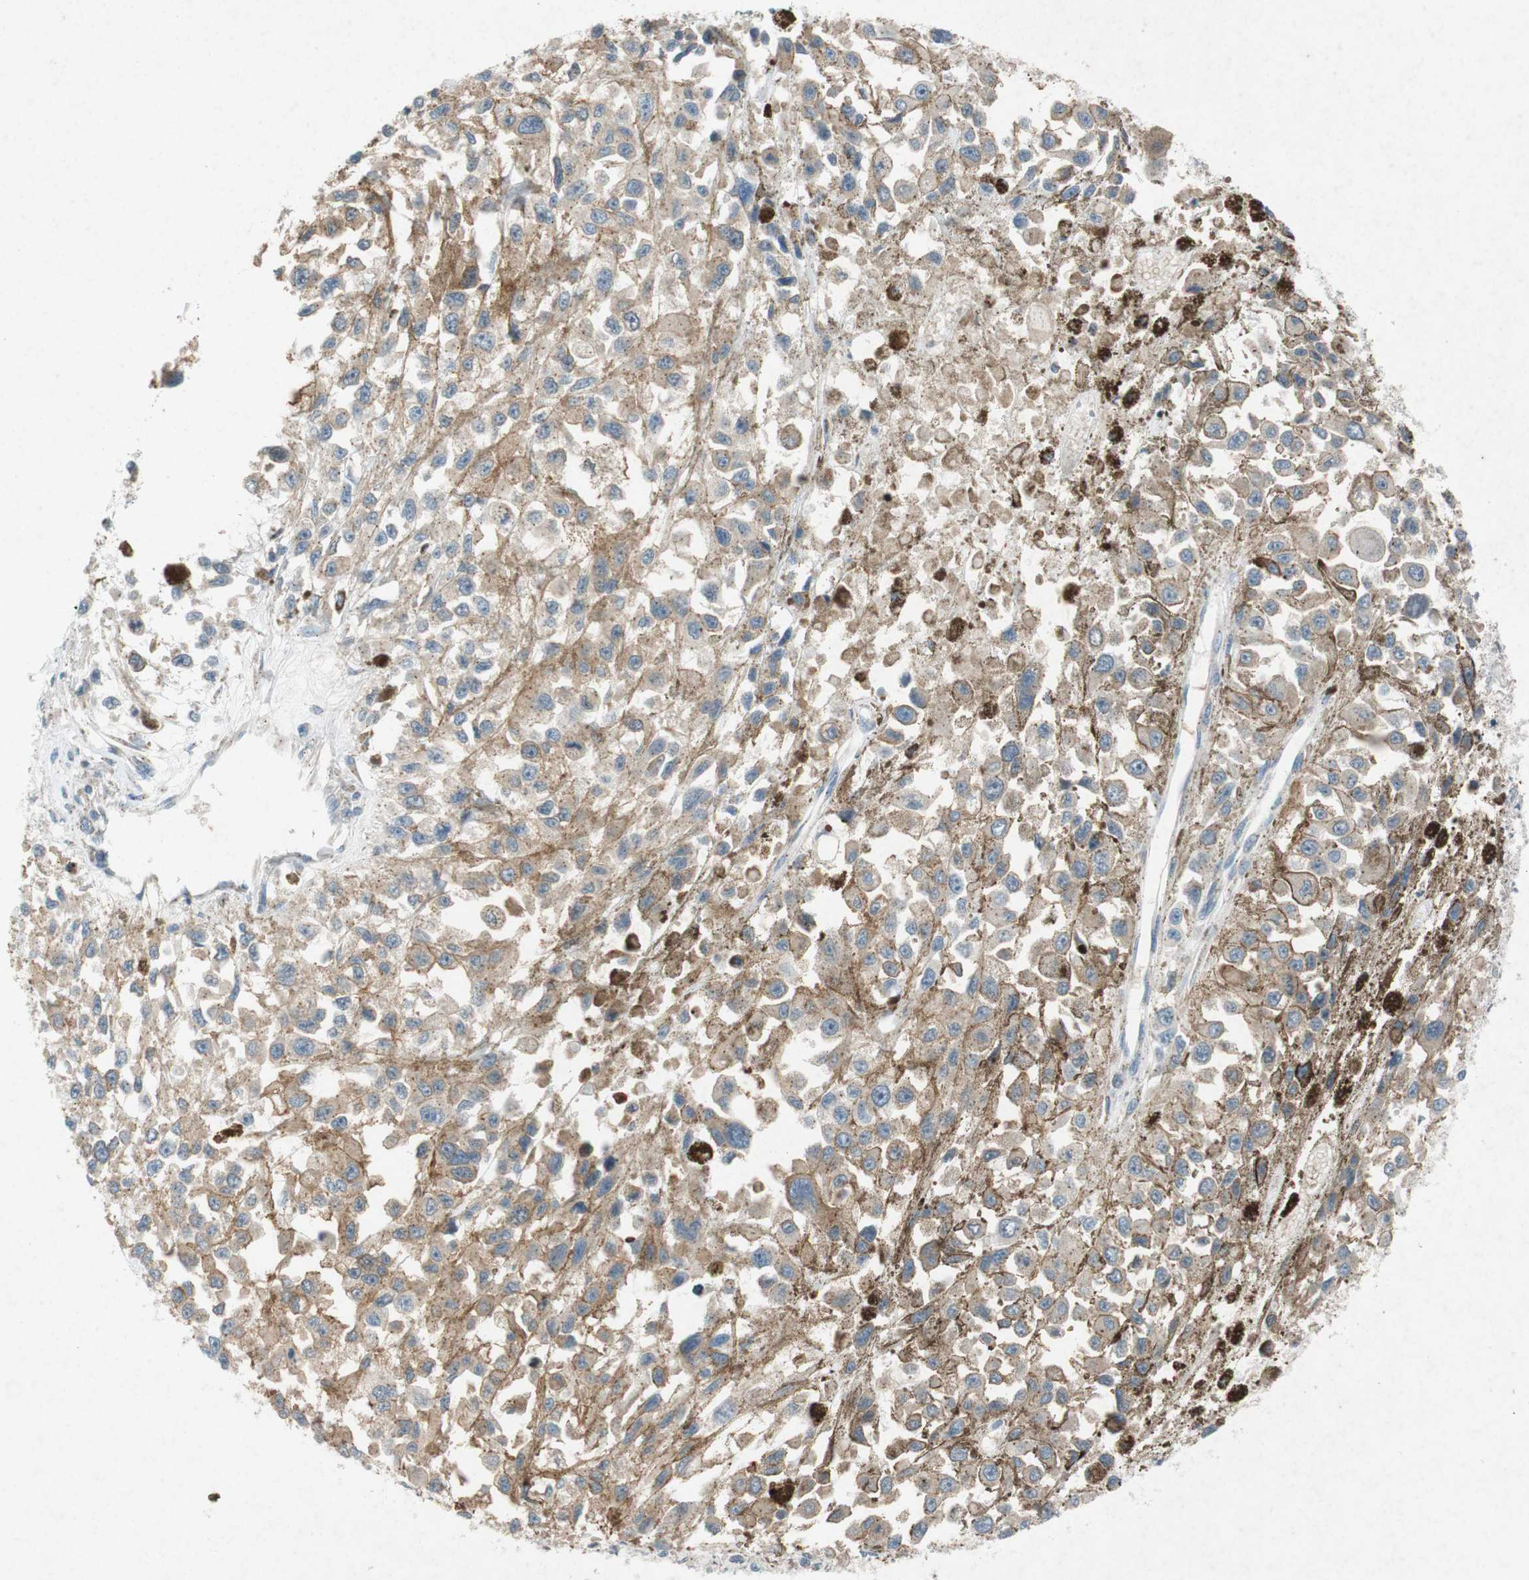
{"staining": {"intensity": "moderate", "quantity": ">75%", "location": "cytoplasmic/membranous"}, "tissue": "melanoma", "cell_type": "Tumor cells", "image_type": "cancer", "snomed": [{"axis": "morphology", "description": "Malignant melanoma, Metastatic site"}, {"axis": "topography", "description": "Lymph node"}], "caption": "Melanoma stained with a brown dye exhibits moderate cytoplasmic/membranous positive positivity in about >75% of tumor cells.", "gene": "ADD2", "patient": {"sex": "male", "age": 59}}